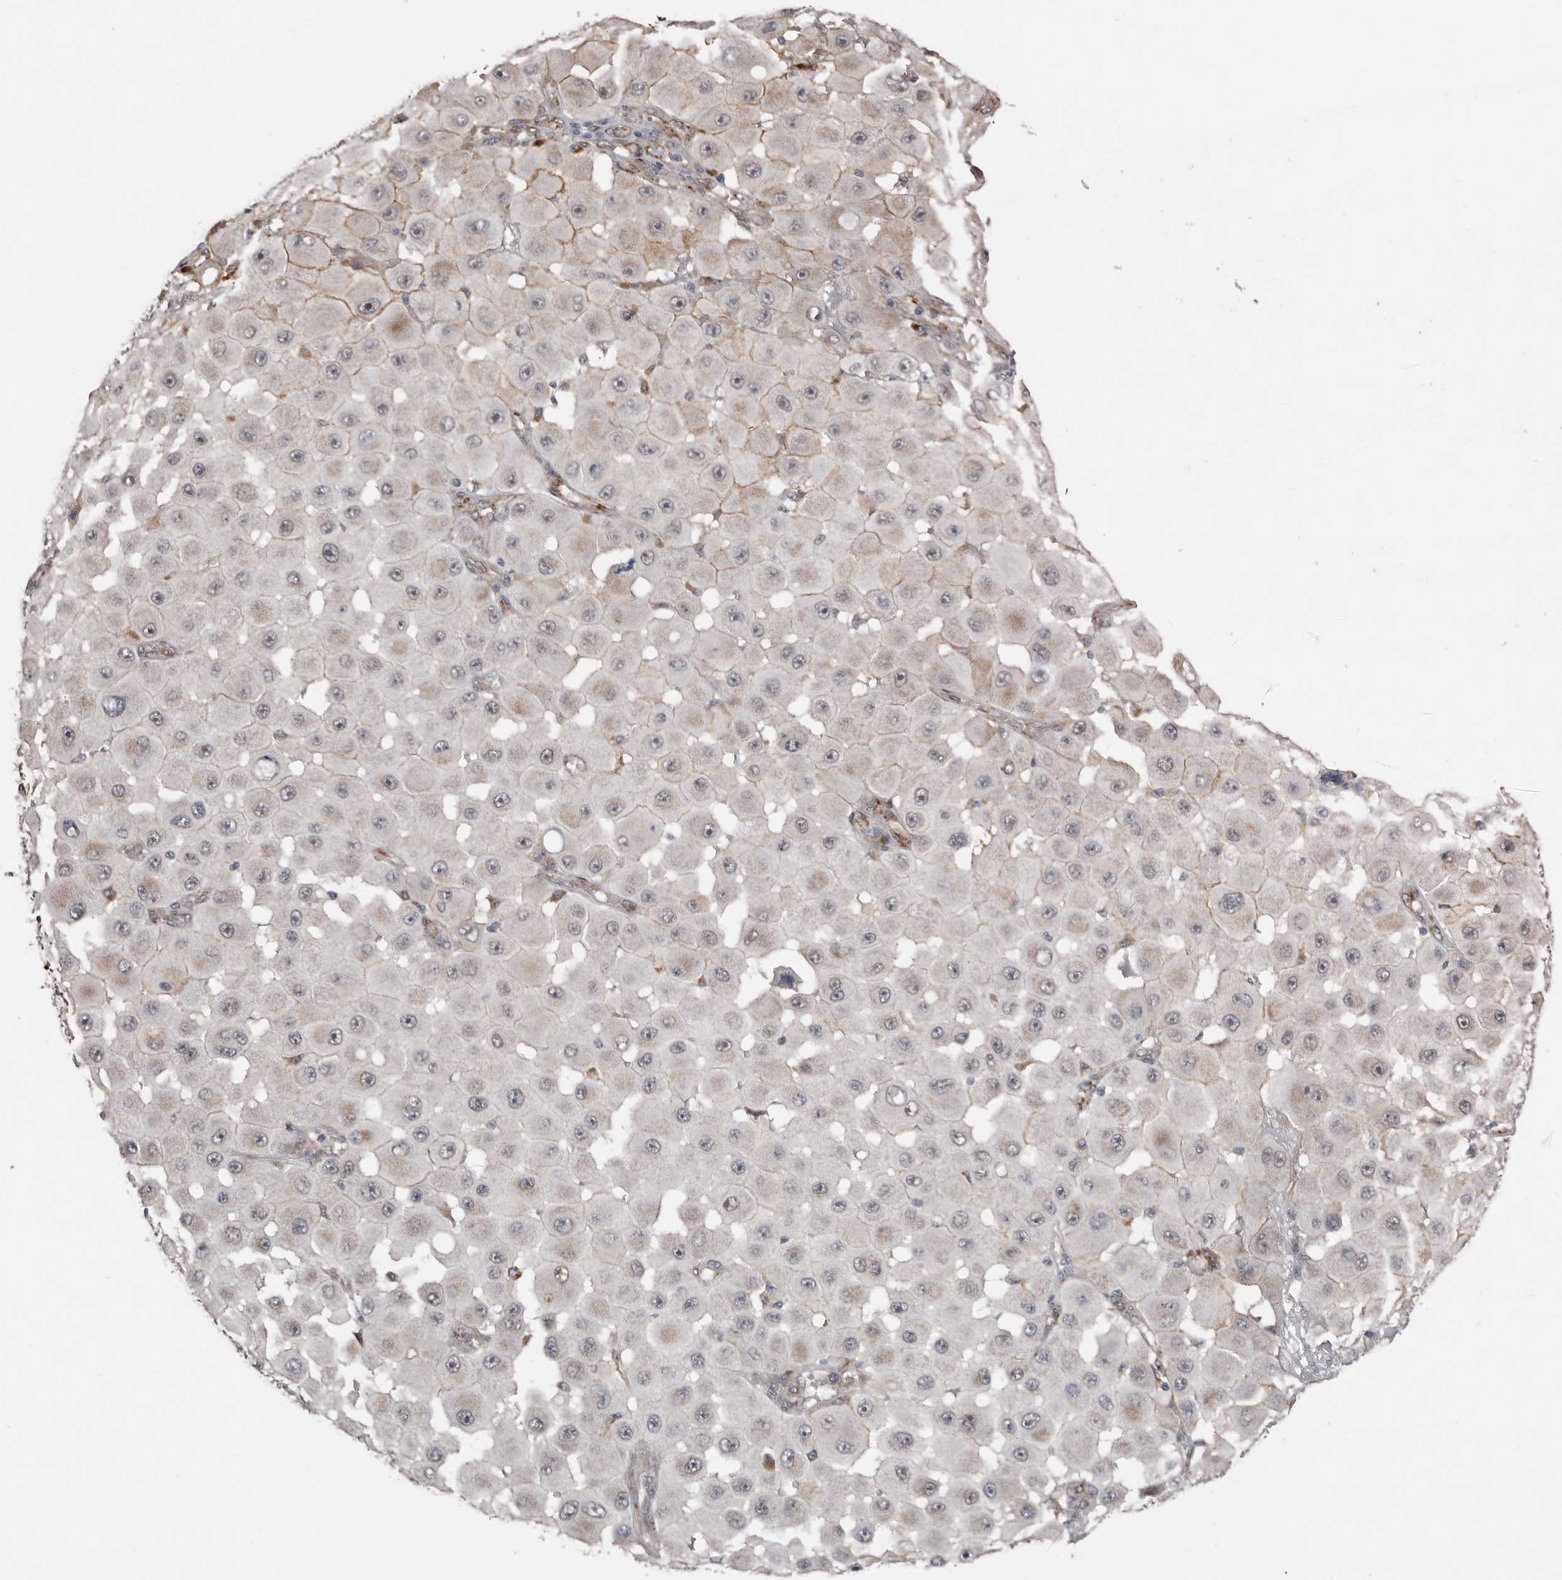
{"staining": {"intensity": "negative", "quantity": "none", "location": "none"}, "tissue": "melanoma", "cell_type": "Tumor cells", "image_type": "cancer", "snomed": [{"axis": "morphology", "description": "Malignant melanoma, NOS"}, {"axis": "topography", "description": "Skin"}], "caption": "Immunohistochemistry photomicrograph of human melanoma stained for a protein (brown), which reveals no positivity in tumor cells. (Immunohistochemistry, brightfield microscopy, high magnification).", "gene": "RANBP17", "patient": {"sex": "female", "age": 81}}